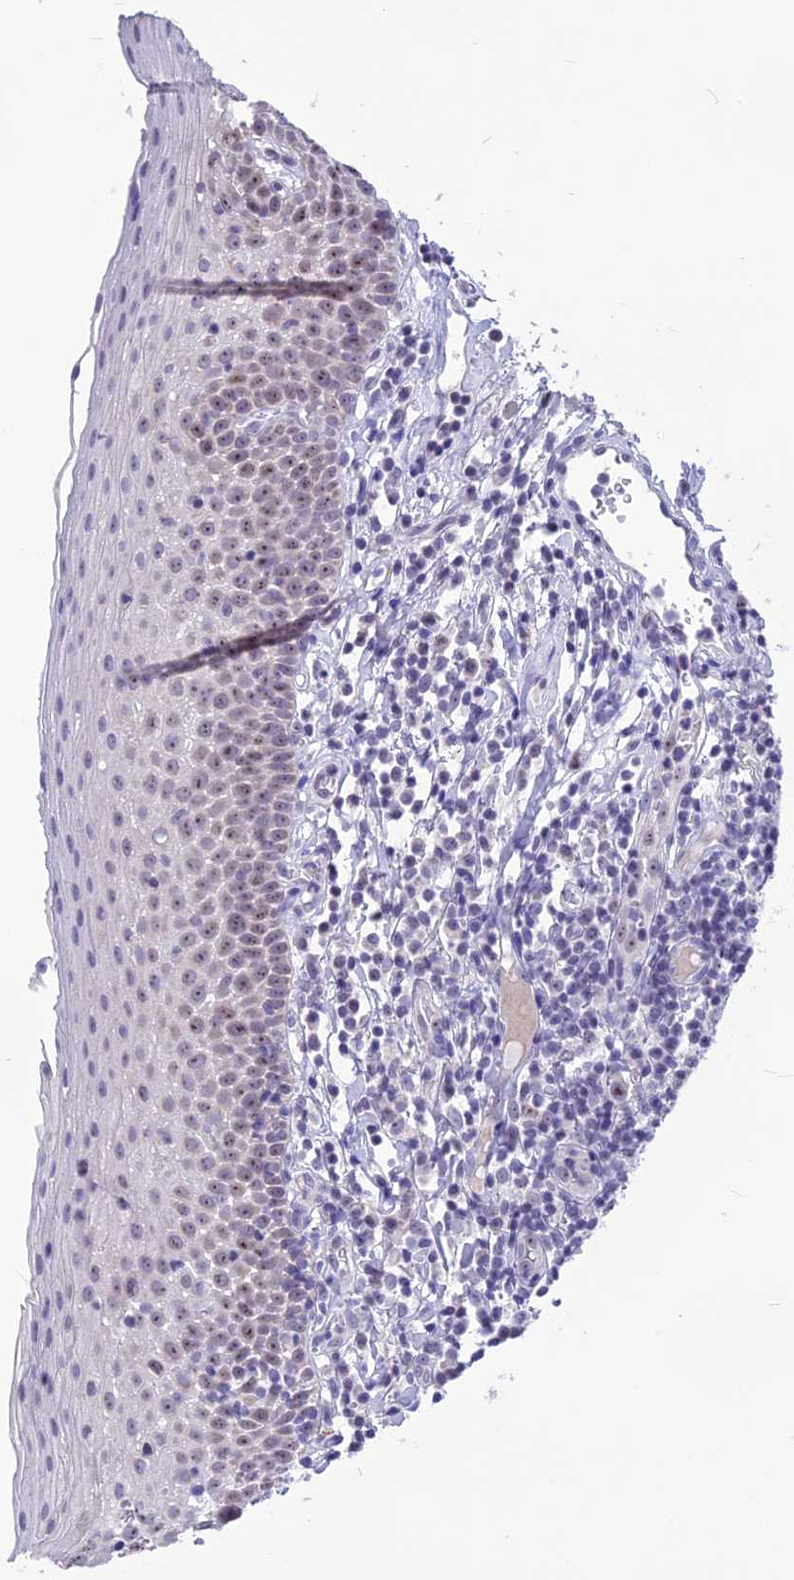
{"staining": {"intensity": "moderate", "quantity": "25%-75%", "location": "nuclear"}, "tissue": "oral mucosa", "cell_type": "Squamous epithelial cells", "image_type": "normal", "snomed": [{"axis": "morphology", "description": "Normal tissue, NOS"}, {"axis": "topography", "description": "Oral tissue"}], "caption": "Unremarkable oral mucosa was stained to show a protein in brown. There is medium levels of moderate nuclear expression in approximately 25%-75% of squamous epithelial cells. (Stains: DAB (3,3'-diaminobenzidine) in brown, nuclei in blue, Microscopy: brightfield microscopy at high magnification).", "gene": "CMSS1", "patient": {"sex": "female", "age": 69}}